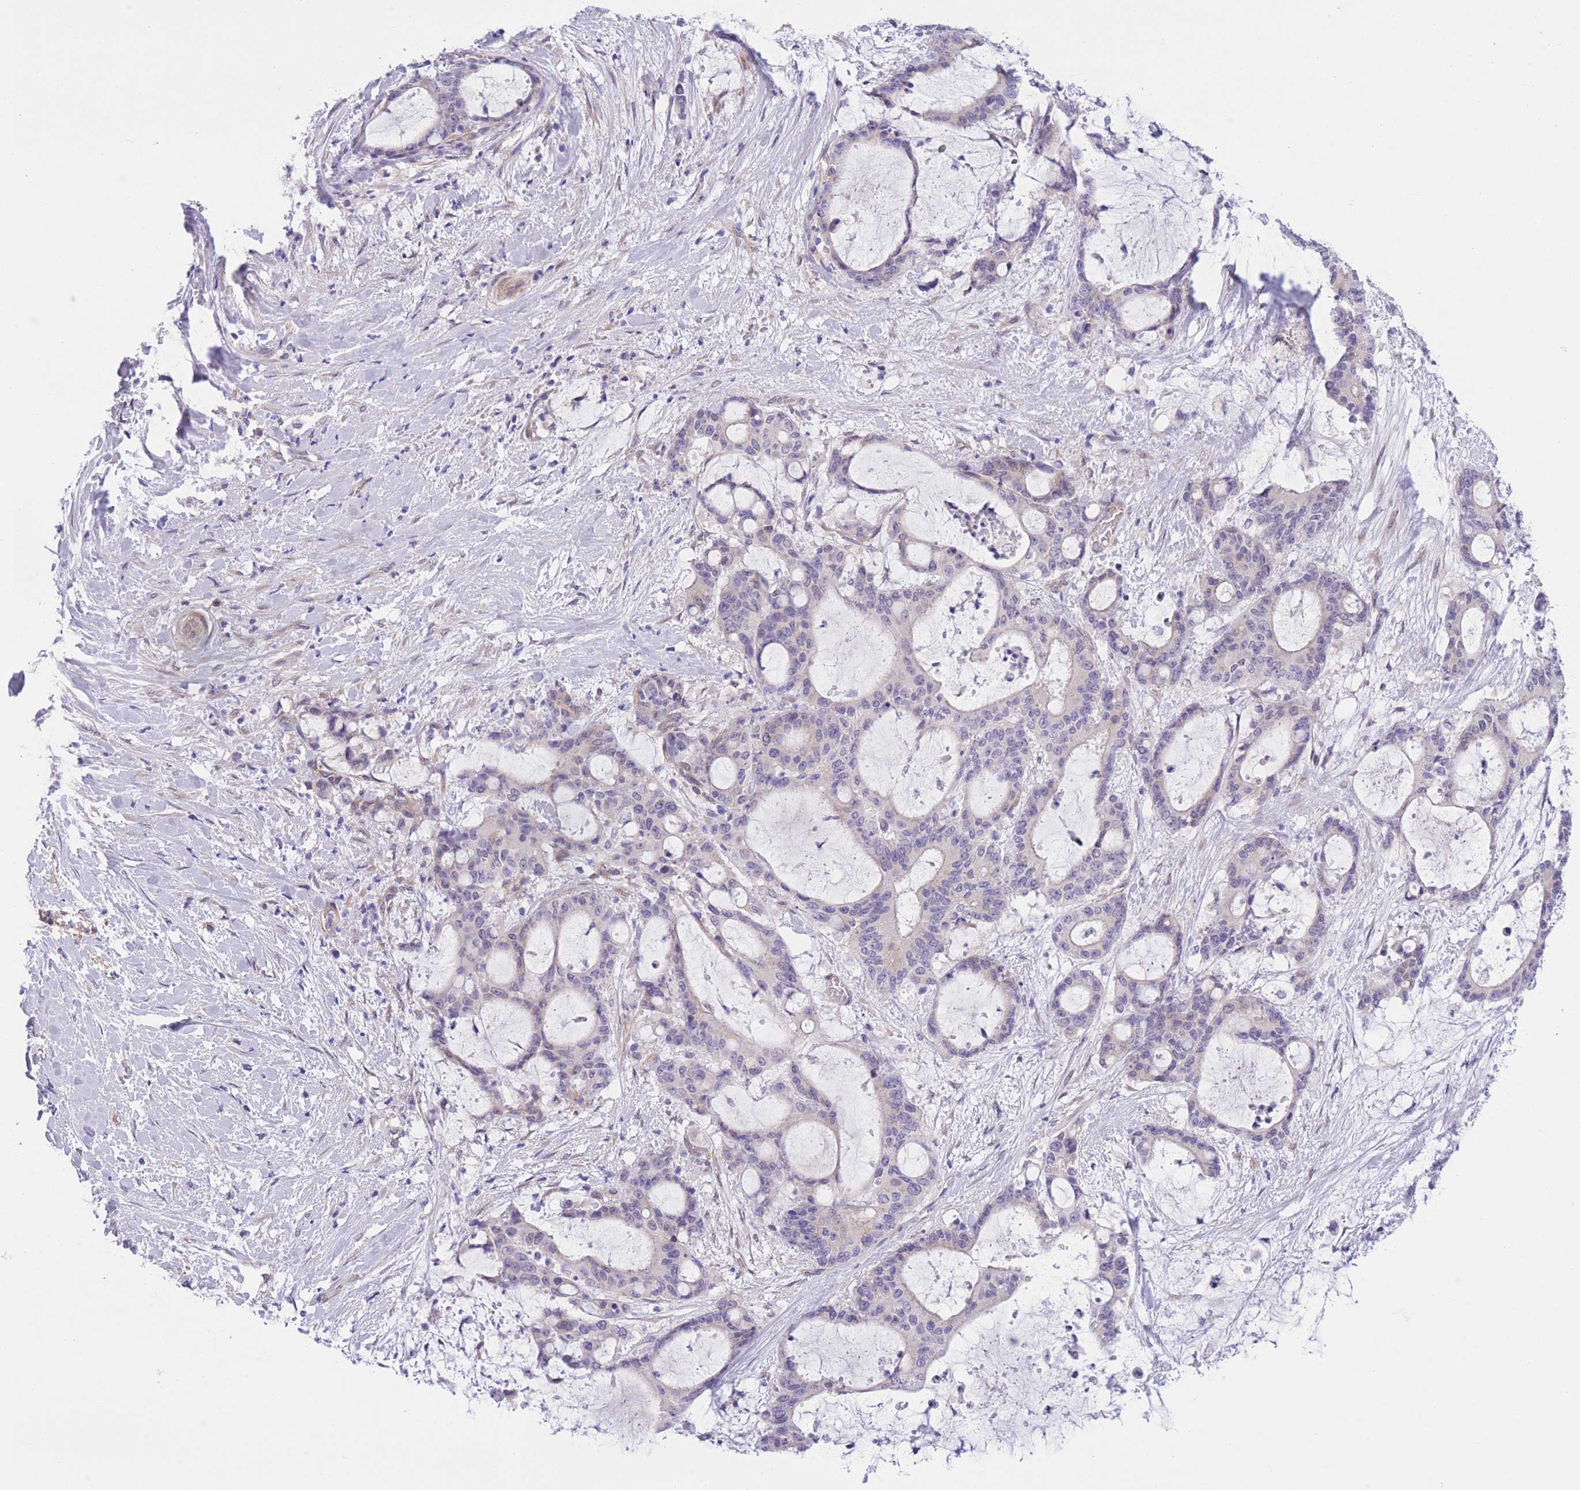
{"staining": {"intensity": "negative", "quantity": "none", "location": "none"}, "tissue": "liver cancer", "cell_type": "Tumor cells", "image_type": "cancer", "snomed": [{"axis": "morphology", "description": "Normal tissue, NOS"}, {"axis": "morphology", "description": "Cholangiocarcinoma"}, {"axis": "topography", "description": "Liver"}, {"axis": "topography", "description": "Peripheral nerve tissue"}], "caption": "This is a micrograph of immunohistochemistry (IHC) staining of liver cancer (cholangiocarcinoma), which shows no staining in tumor cells.", "gene": "WWOX", "patient": {"sex": "female", "age": 73}}